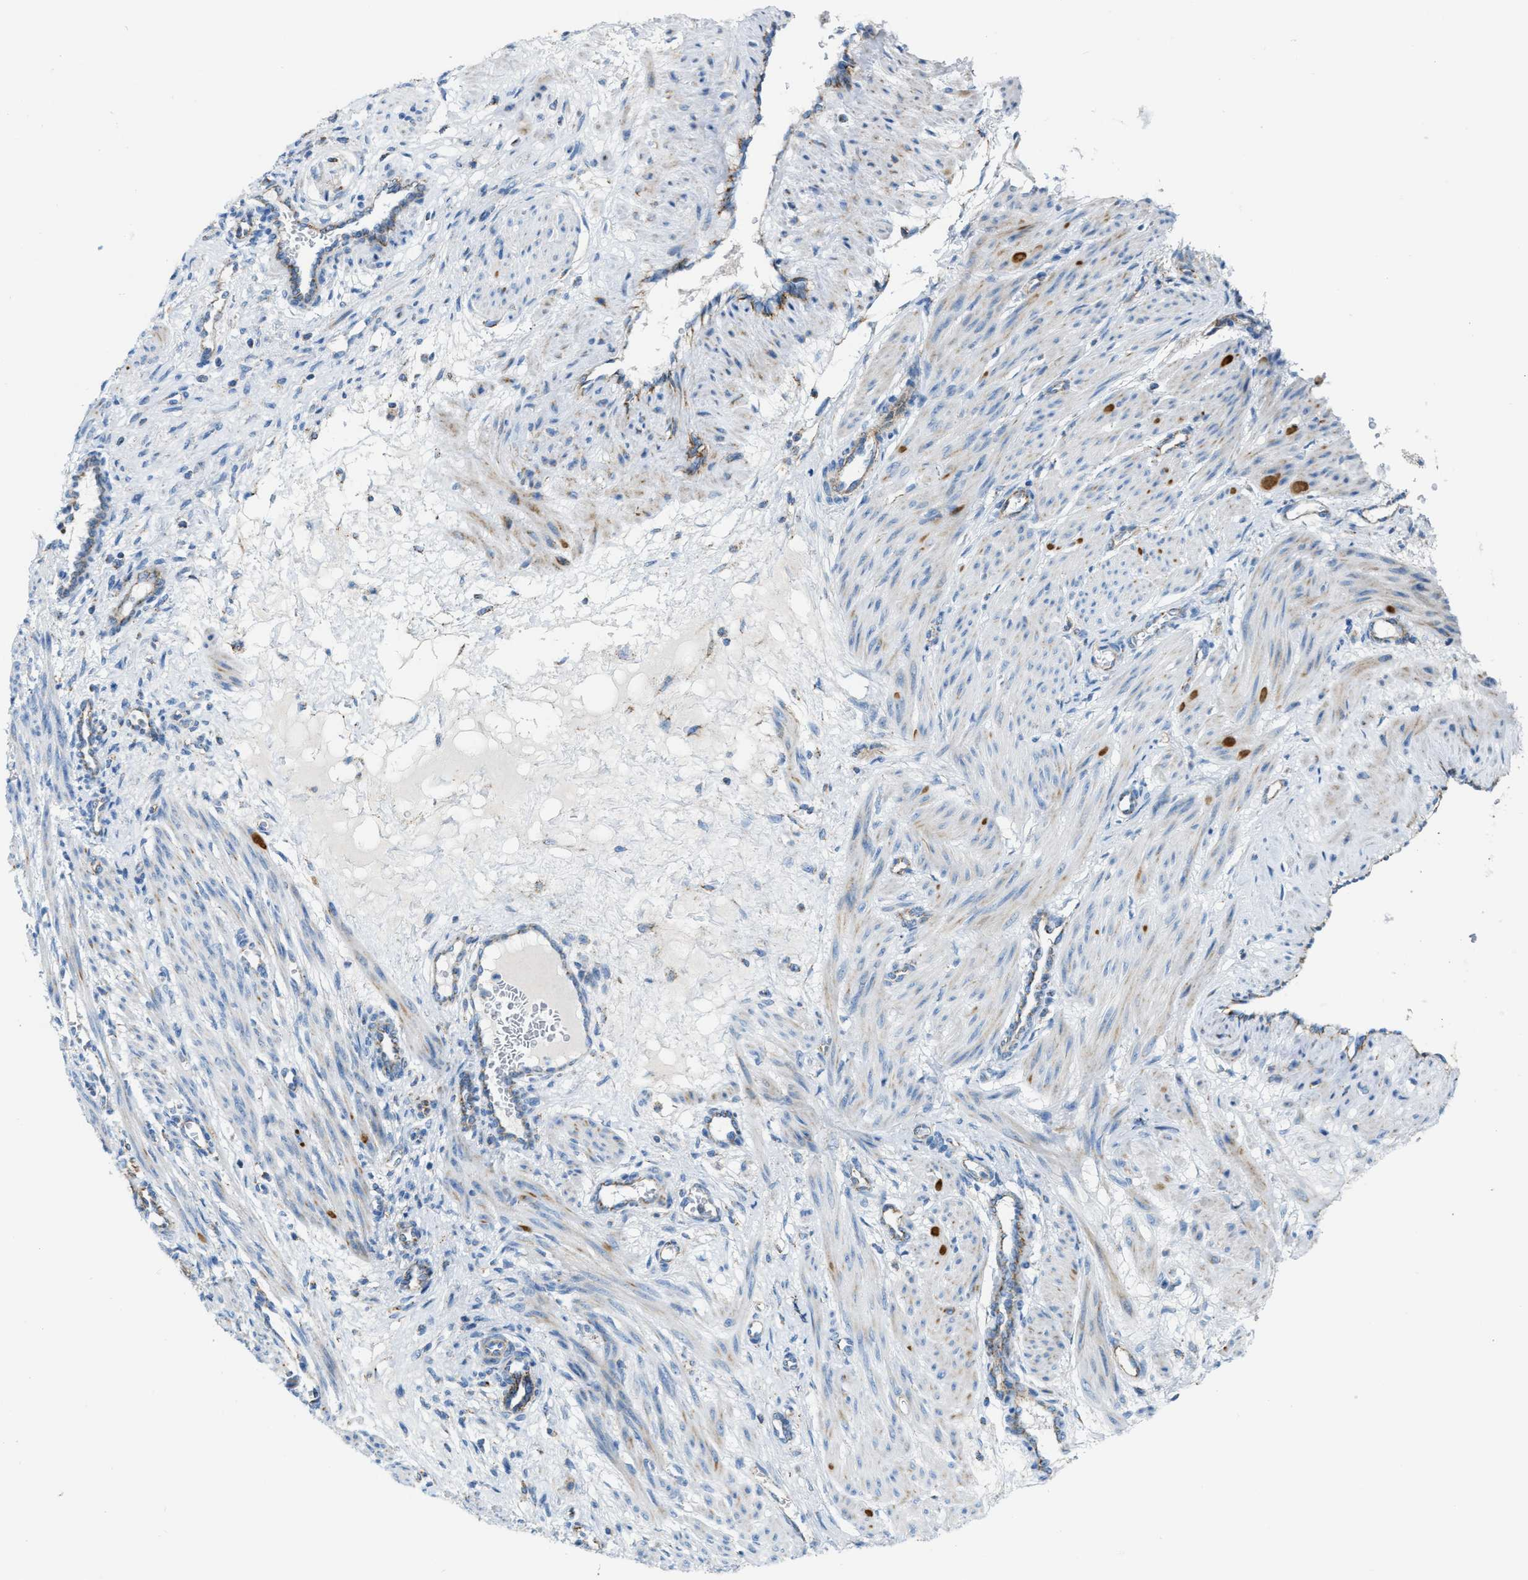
{"staining": {"intensity": "negative", "quantity": "none", "location": "none"}, "tissue": "smooth muscle", "cell_type": "Smooth muscle cells", "image_type": "normal", "snomed": [{"axis": "morphology", "description": "Normal tissue, NOS"}, {"axis": "topography", "description": "Endometrium"}], "caption": "The histopathology image shows no staining of smooth muscle cells in unremarkable smooth muscle. Nuclei are stained in blue.", "gene": "JADE1", "patient": {"sex": "female", "age": 33}}